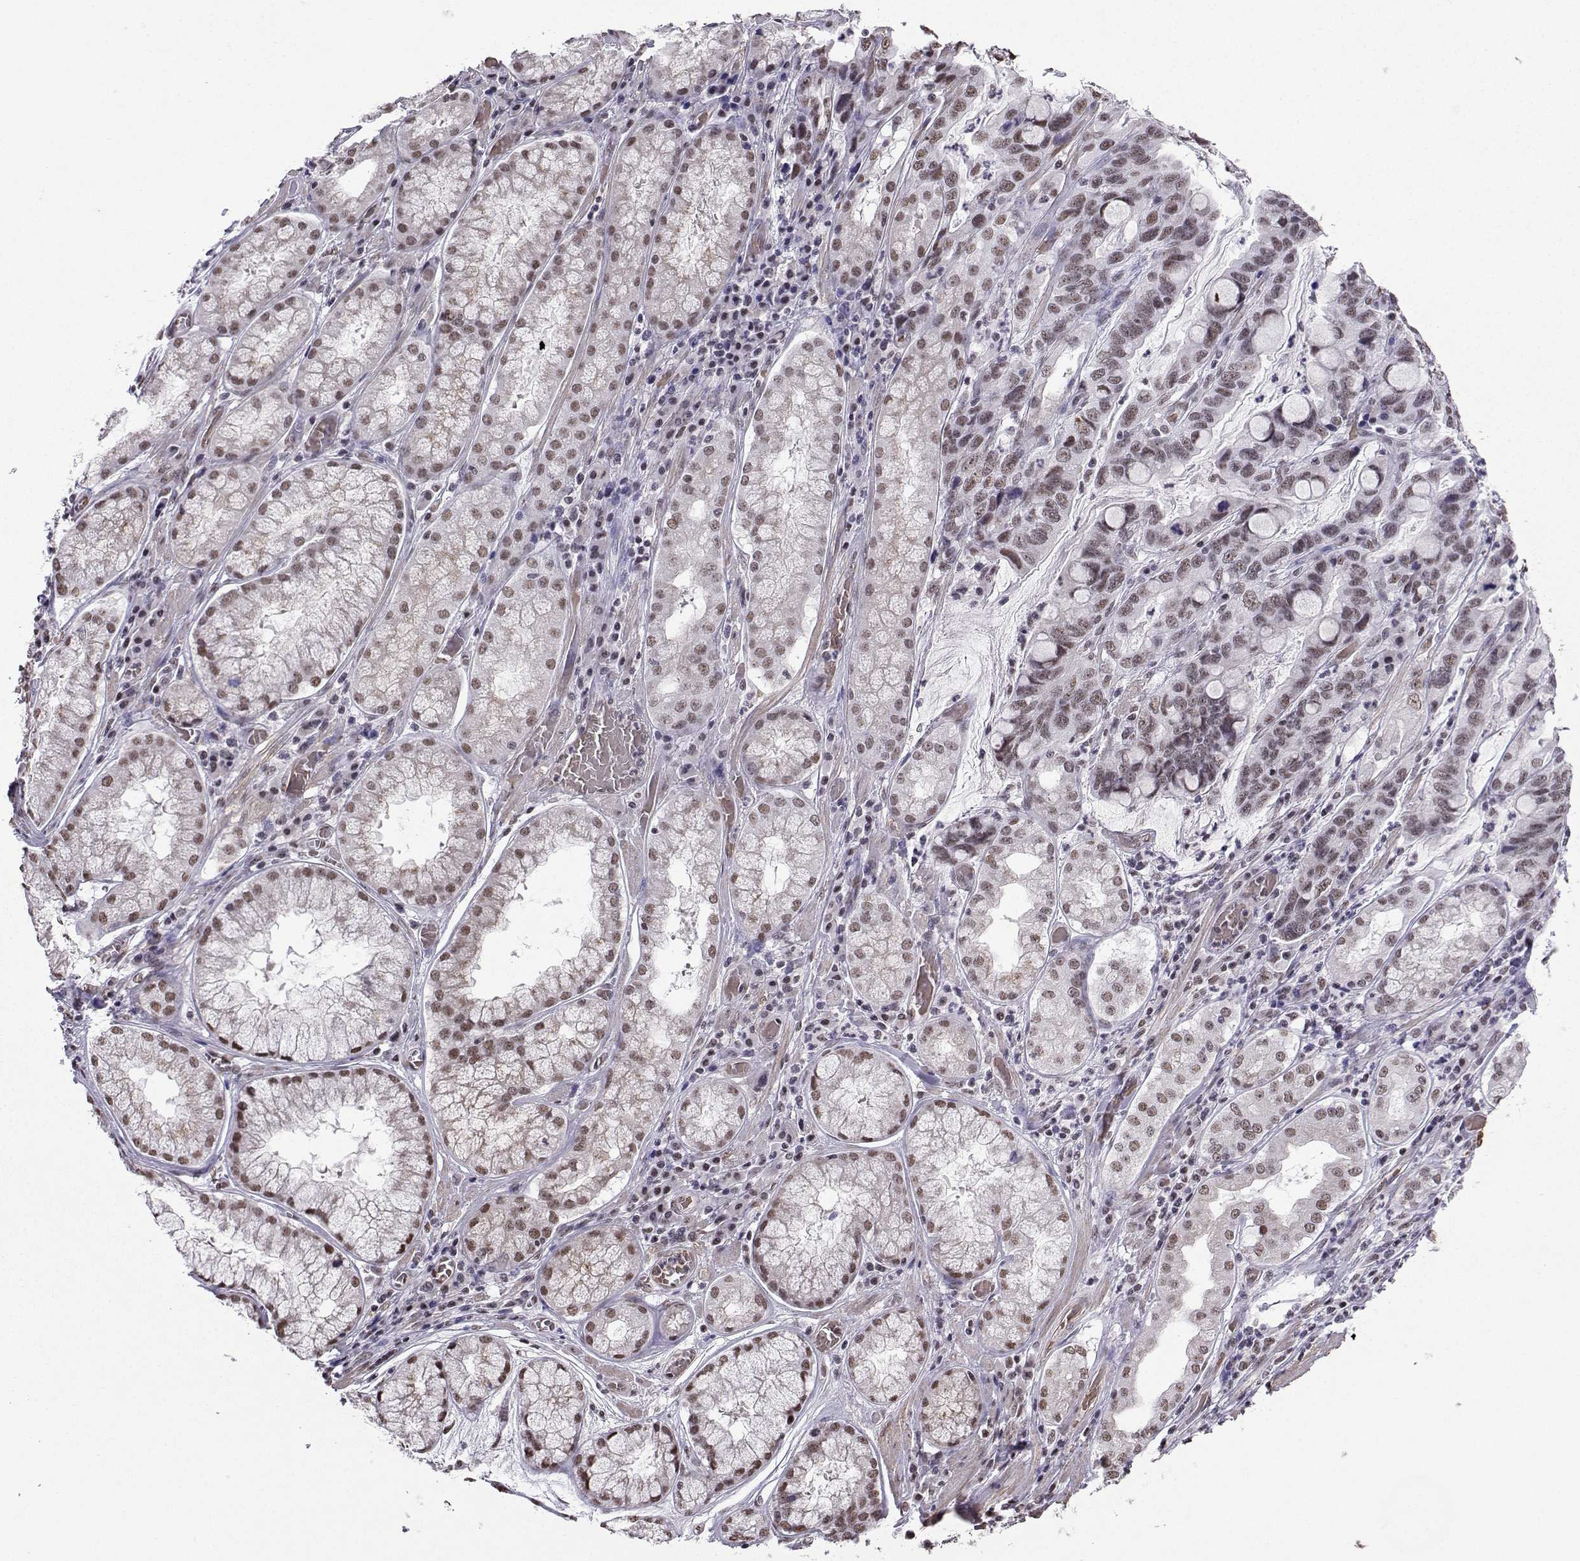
{"staining": {"intensity": "weak", "quantity": ">75%", "location": "nuclear"}, "tissue": "stomach cancer", "cell_type": "Tumor cells", "image_type": "cancer", "snomed": [{"axis": "morphology", "description": "Adenocarcinoma, NOS"}, {"axis": "topography", "description": "Stomach, lower"}], "caption": "The image exhibits a brown stain indicating the presence of a protein in the nuclear of tumor cells in adenocarcinoma (stomach).", "gene": "CCNK", "patient": {"sex": "female", "age": 76}}